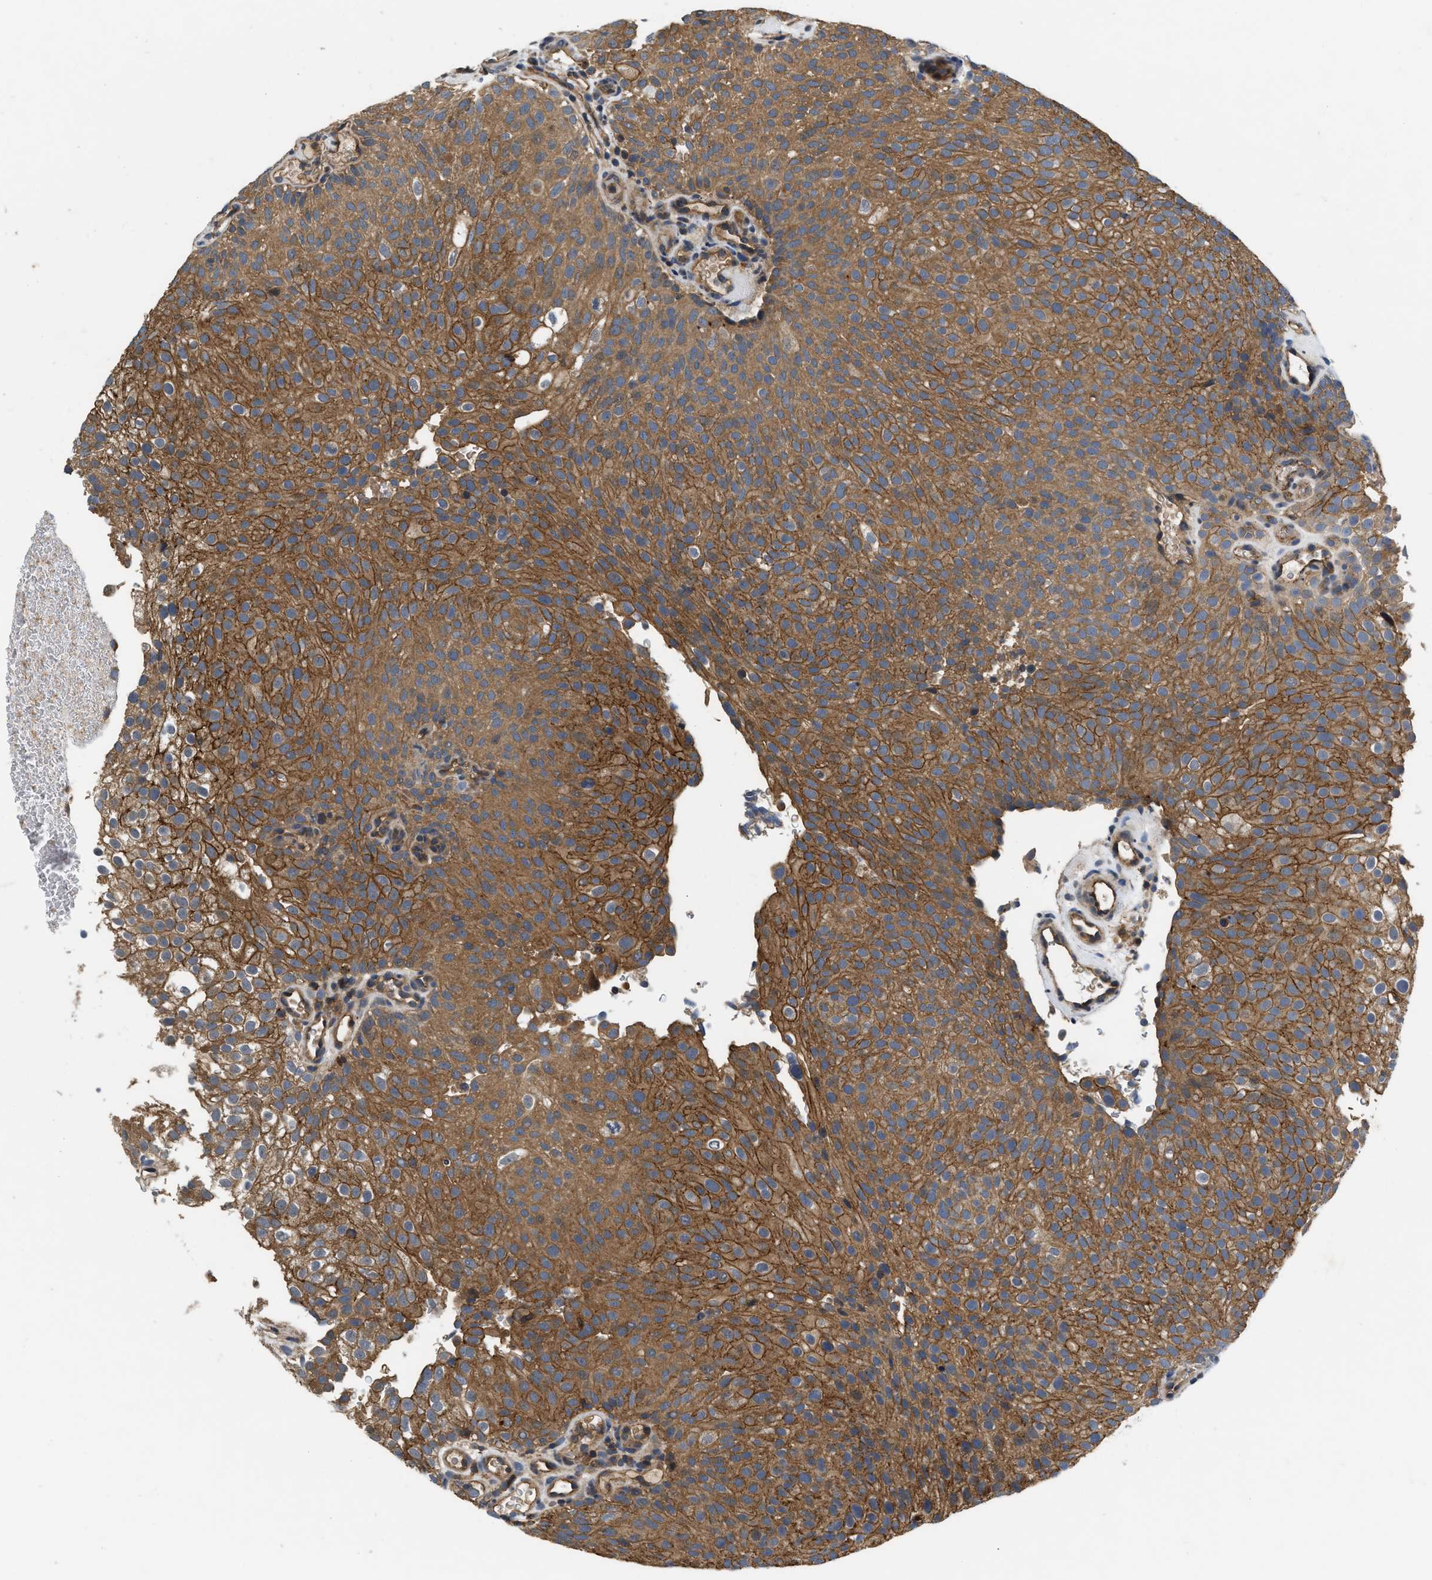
{"staining": {"intensity": "moderate", "quantity": ">75%", "location": "cytoplasmic/membranous"}, "tissue": "urothelial cancer", "cell_type": "Tumor cells", "image_type": "cancer", "snomed": [{"axis": "morphology", "description": "Urothelial carcinoma, Low grade"}, {"axis": "topography", "description": "Urinary bladder"}], "caption": "Immunohistochemical staining of urothelial cancer shows moderate cytoplasmic/membranous protein positivity in about >75% of tumor cells.", "gene": "HMGCR", "patient": {"sex": "male", "age": 78}}